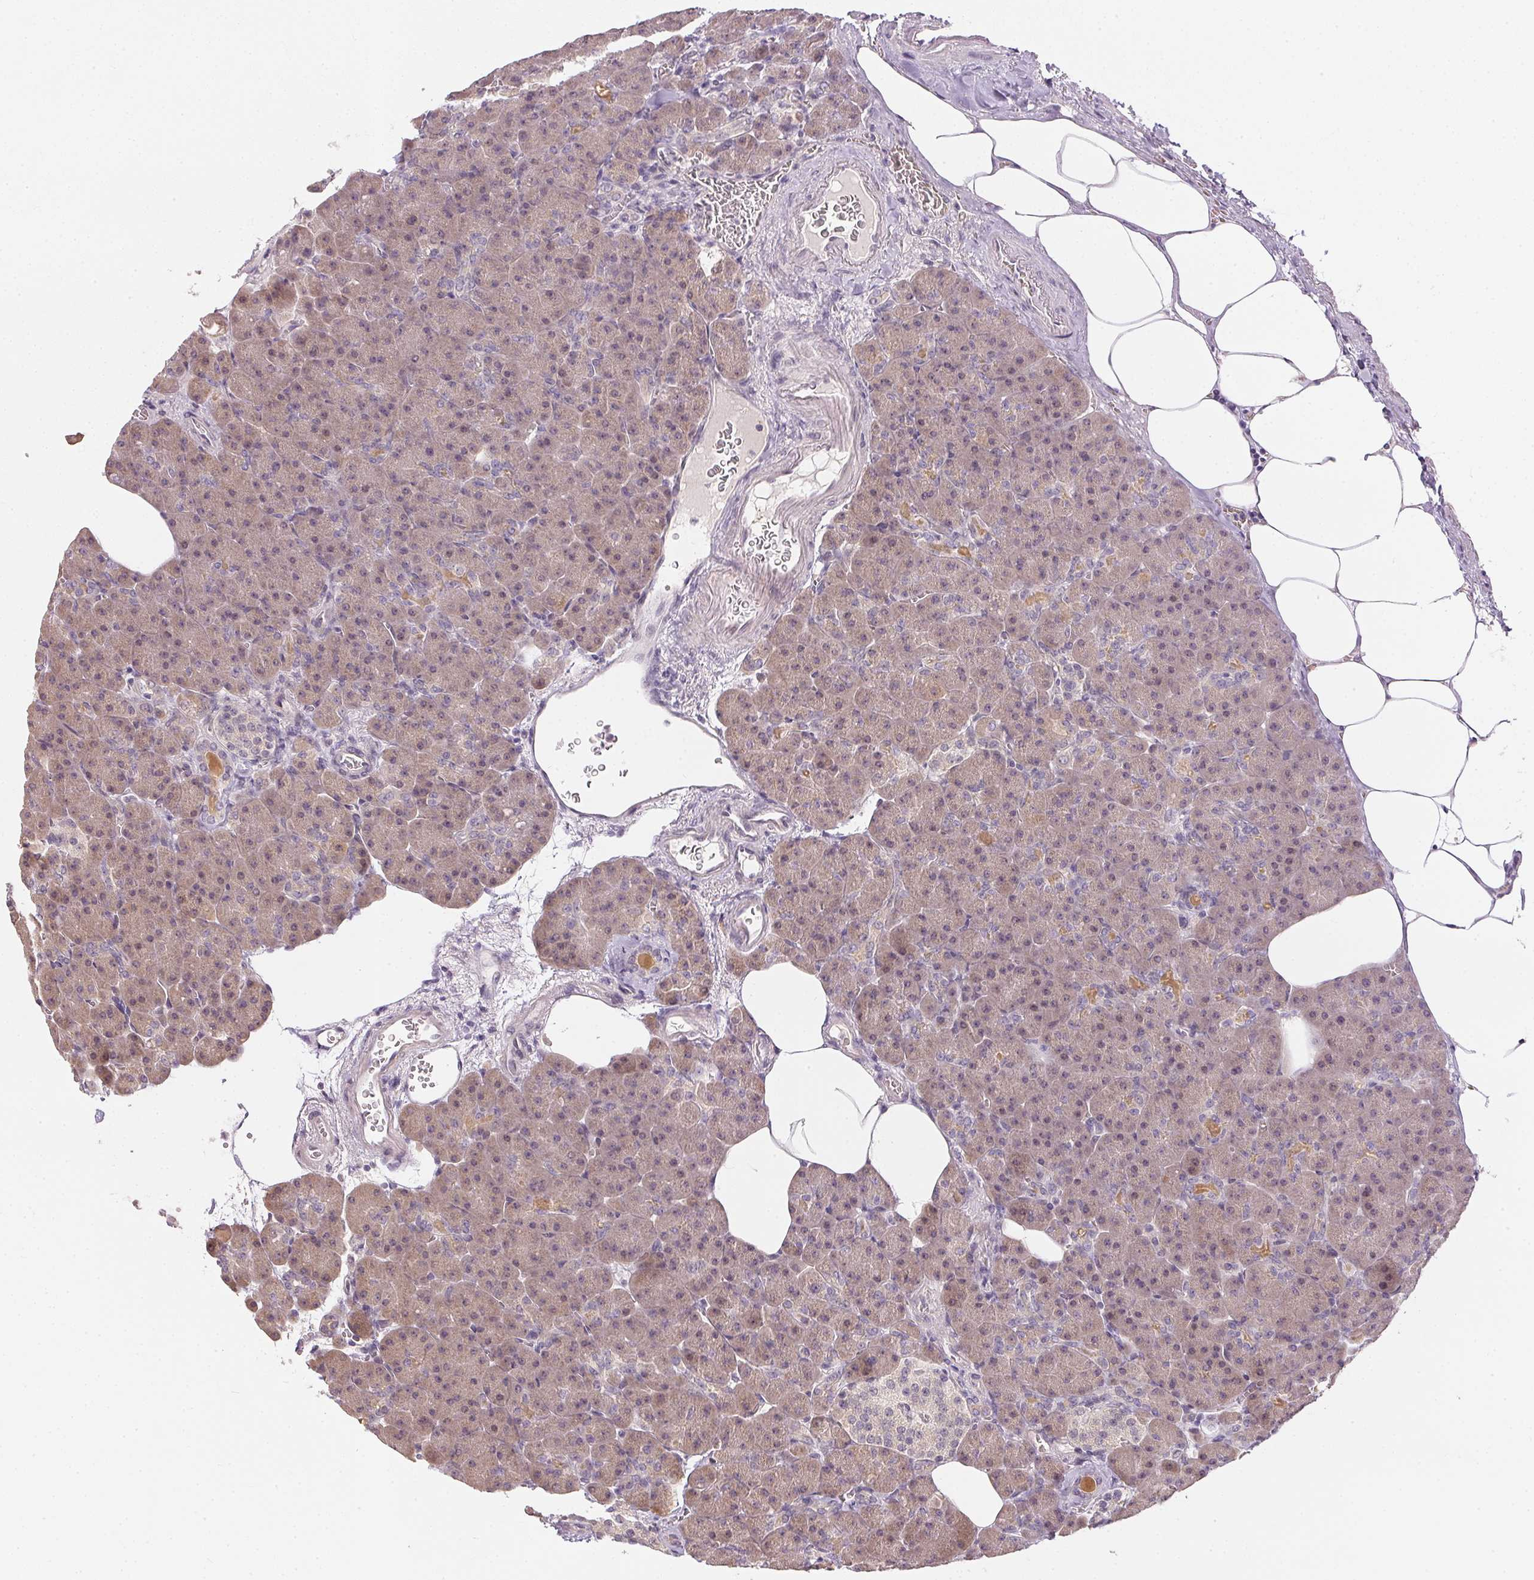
{"staining": {"intensity": "weak", "quantity": ">75%", "location": "cytoplasmic/membranous"}, "tissue": "pancreas", "cell_type": "Exocrine glandular cells", "image_type": "normal", "snomed": [{"axis": "morphology", "description": "Normal tissue, NOS"}, {"axis": "topography", "description": "Pancreas"}], "caption": "Exocrine glandular cells exhibit low levels of weak cytoplasmic/membranous staining in about >75% of cells in unremarkable human pancreas.", "gene": "TTC23L", "patient": {"sex": "female", "age": 74}}